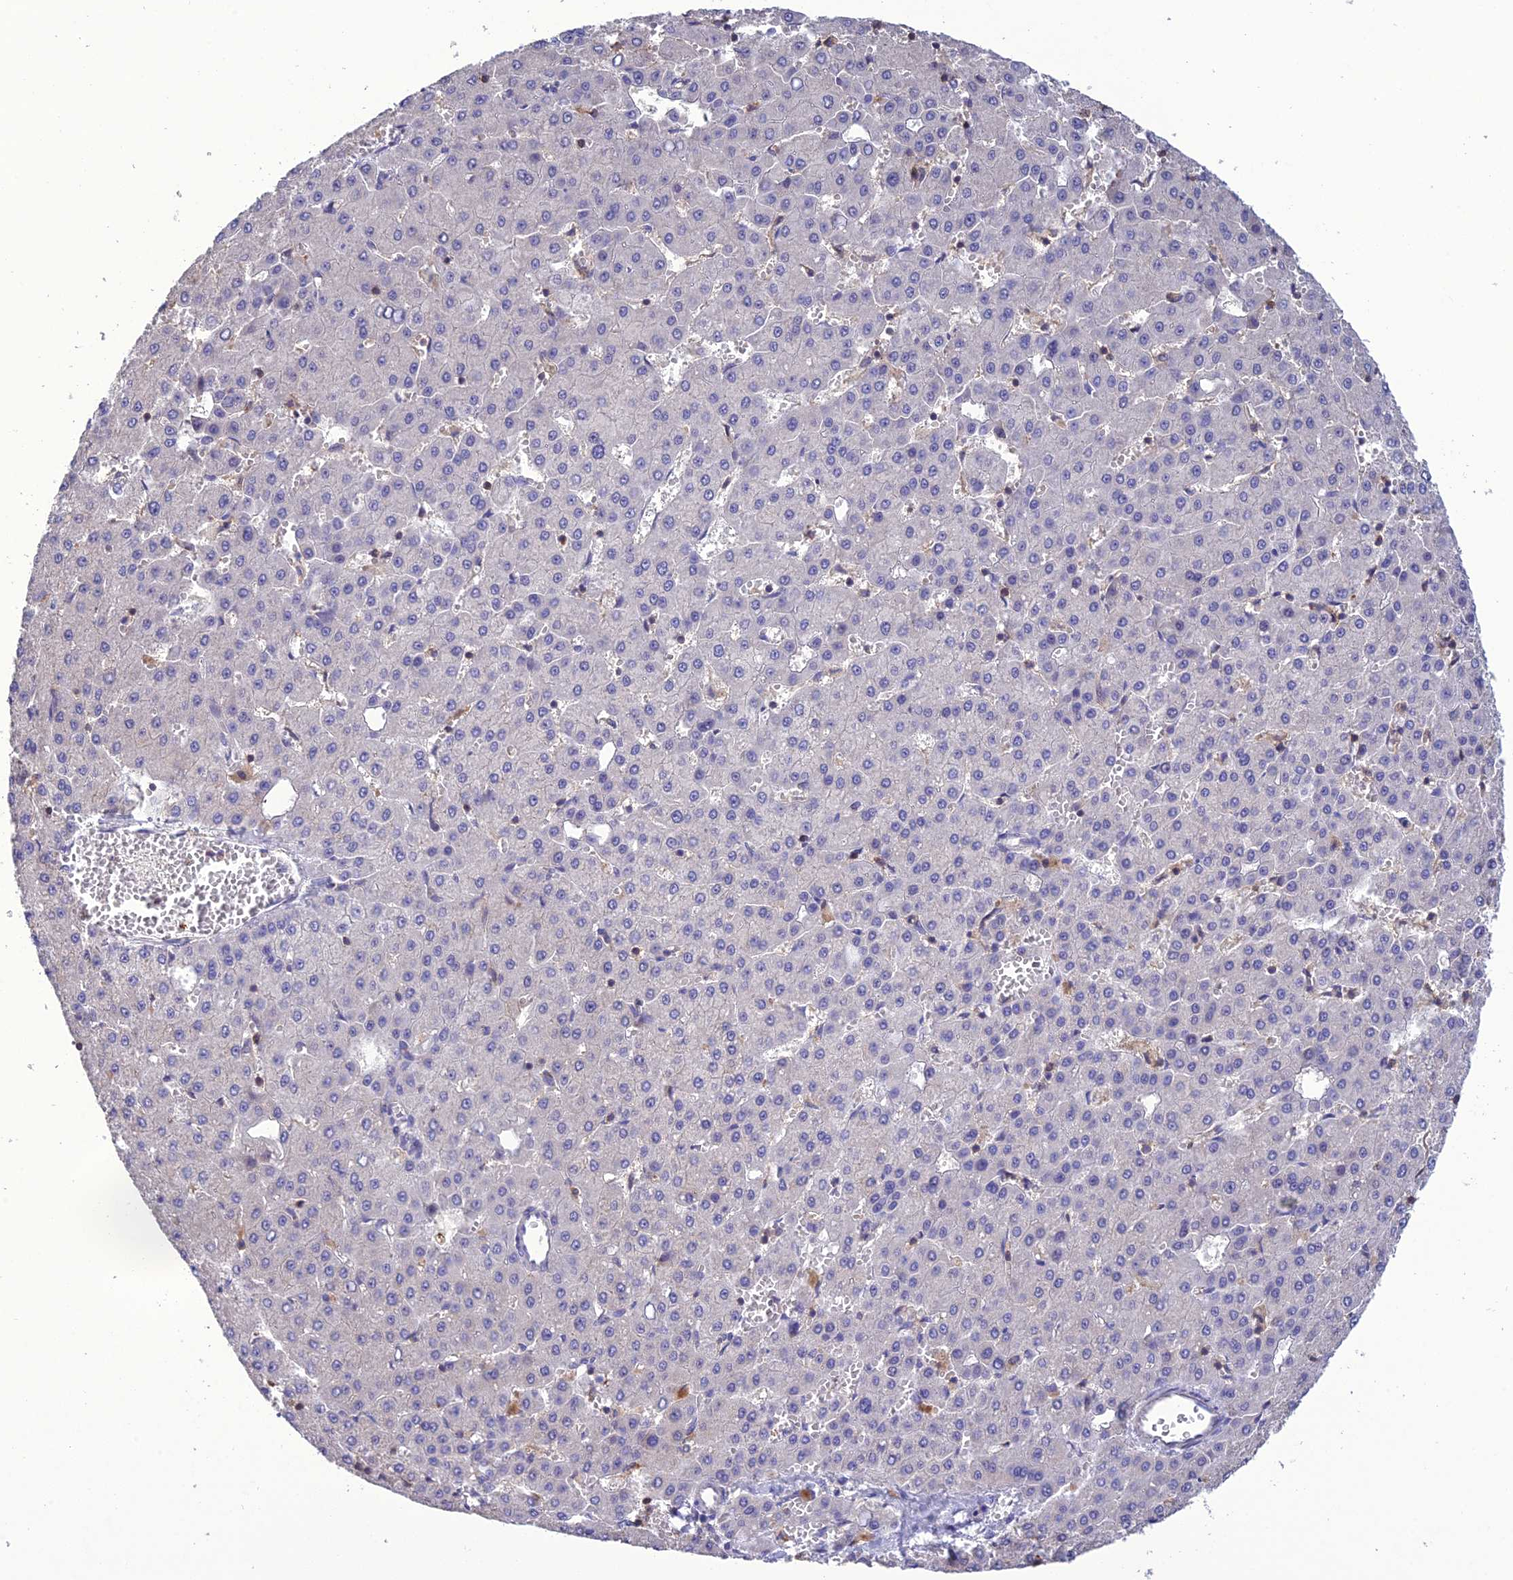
{"staining": {"intensity": "negative", "quantity": "none", "location": "none"}, "tissue": "liver cancer", "cell_type": "Tumor cells", "image_type": "cancer", "snomed": [{"axis": "morphology", "description": "Carcinoma, Hepatocellular, NOS"}, {"axis": "topography", "description": "Liver"}], "caption": "DAB immunohistochemical staining of human liver hepatocellular carcinoma displays no significant expression in tumor cells.", "gene": "SNX24", "patient": {"sex": "male", "age": 47}}